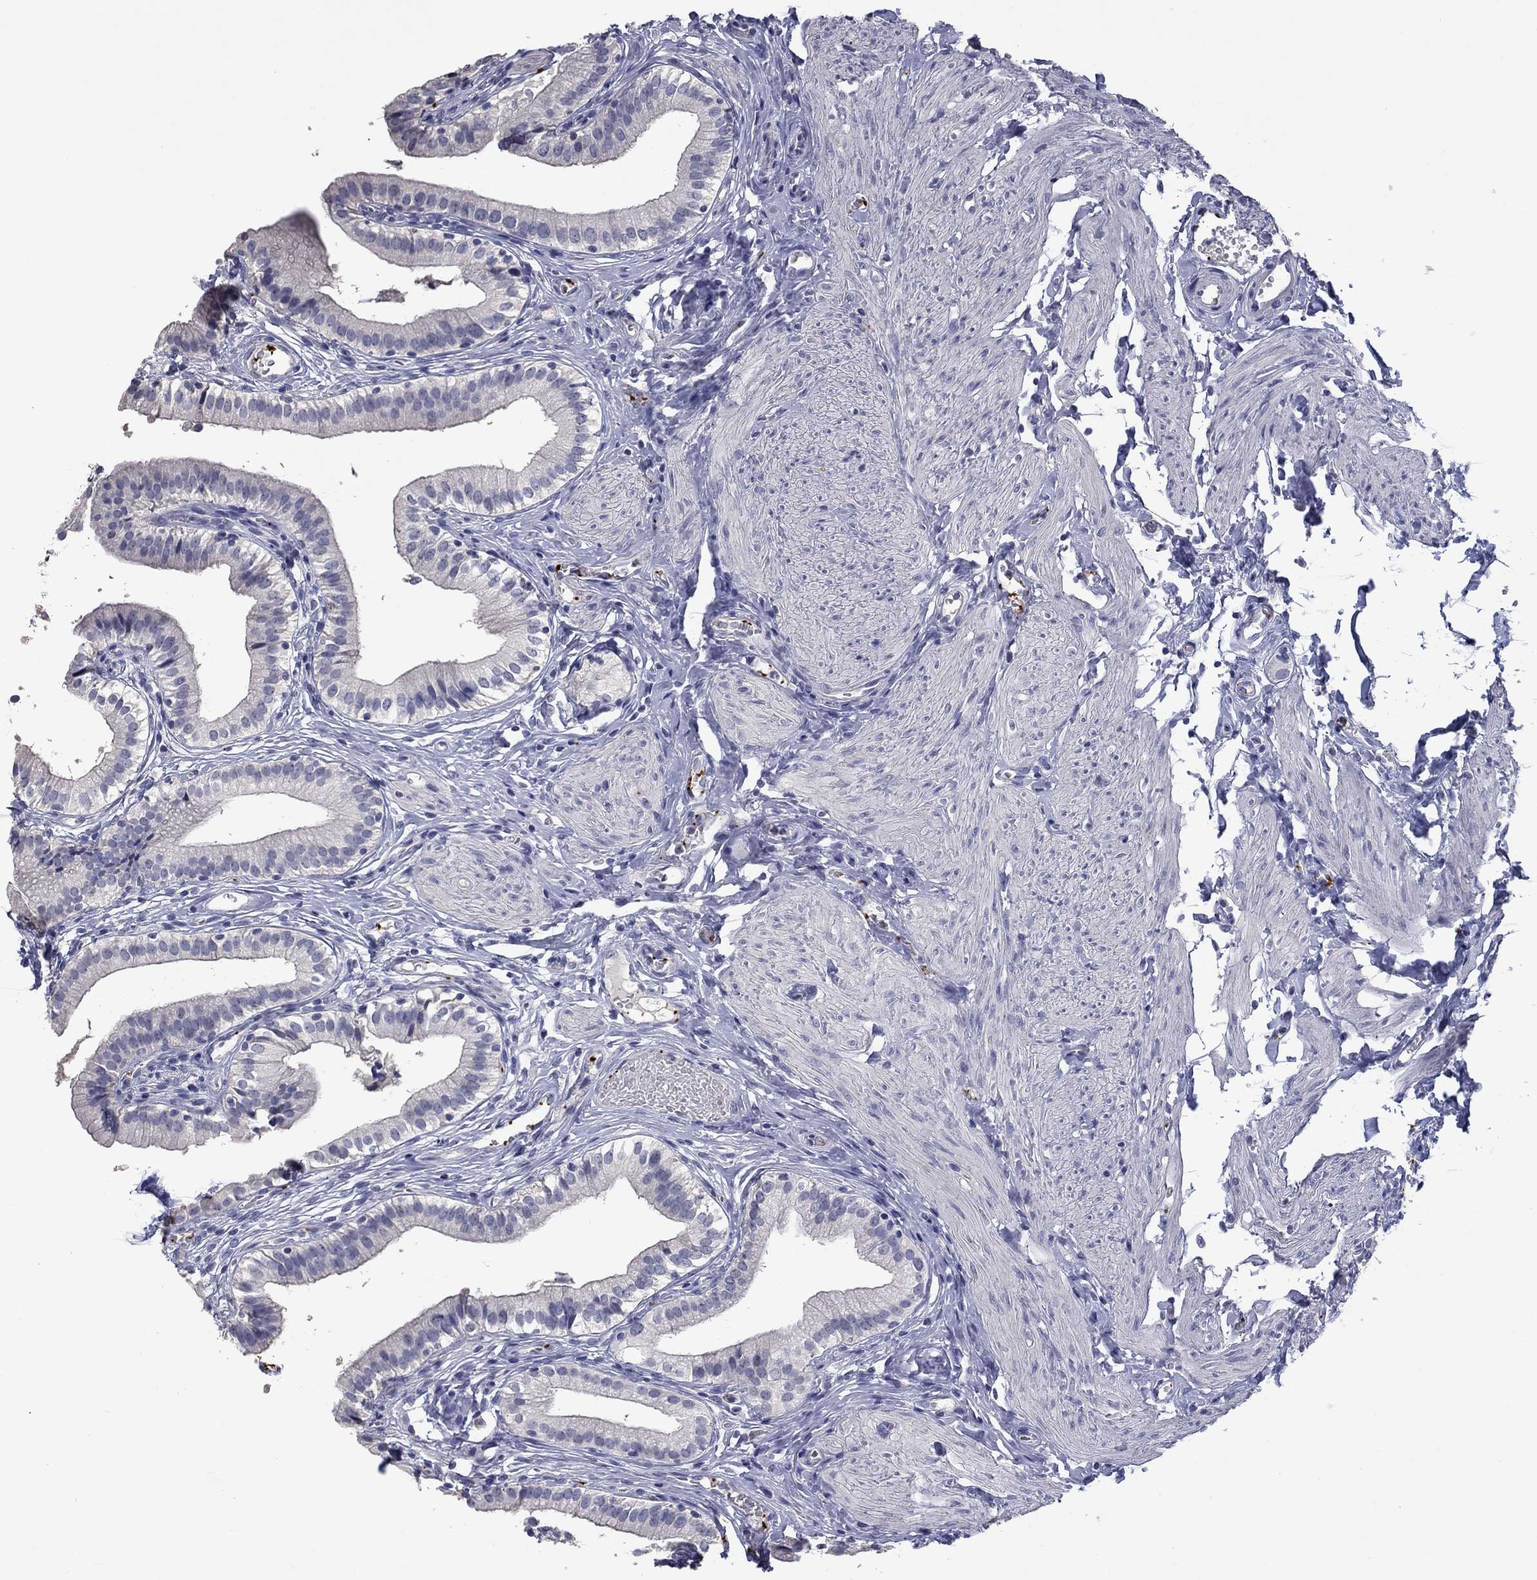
{"staining": {"intensity": "negative", "quantity": "none", "location": "none"}, "tissue": "gallbladder", "cell_type": "Glandular cells", "image_type": "normal", "snomed": [{"axis": "morphology", "description": "Normal tissue, NOS"}, {"axis": "topography", "description": "Gallbladder"}], "caption": "The immunohistochemistry (IHC) photomicrograph has no significant expression in glandular cells of gallbladder. (Stains: DAB (3,3'-diaminobenzidine) immunohistochemistry (IHC) with hematoxylin counter stain, Microscopy: brightfield microscopy at high magnification).", "gene": "PLEK", "patient": {"sex": "female", "age": 47}}